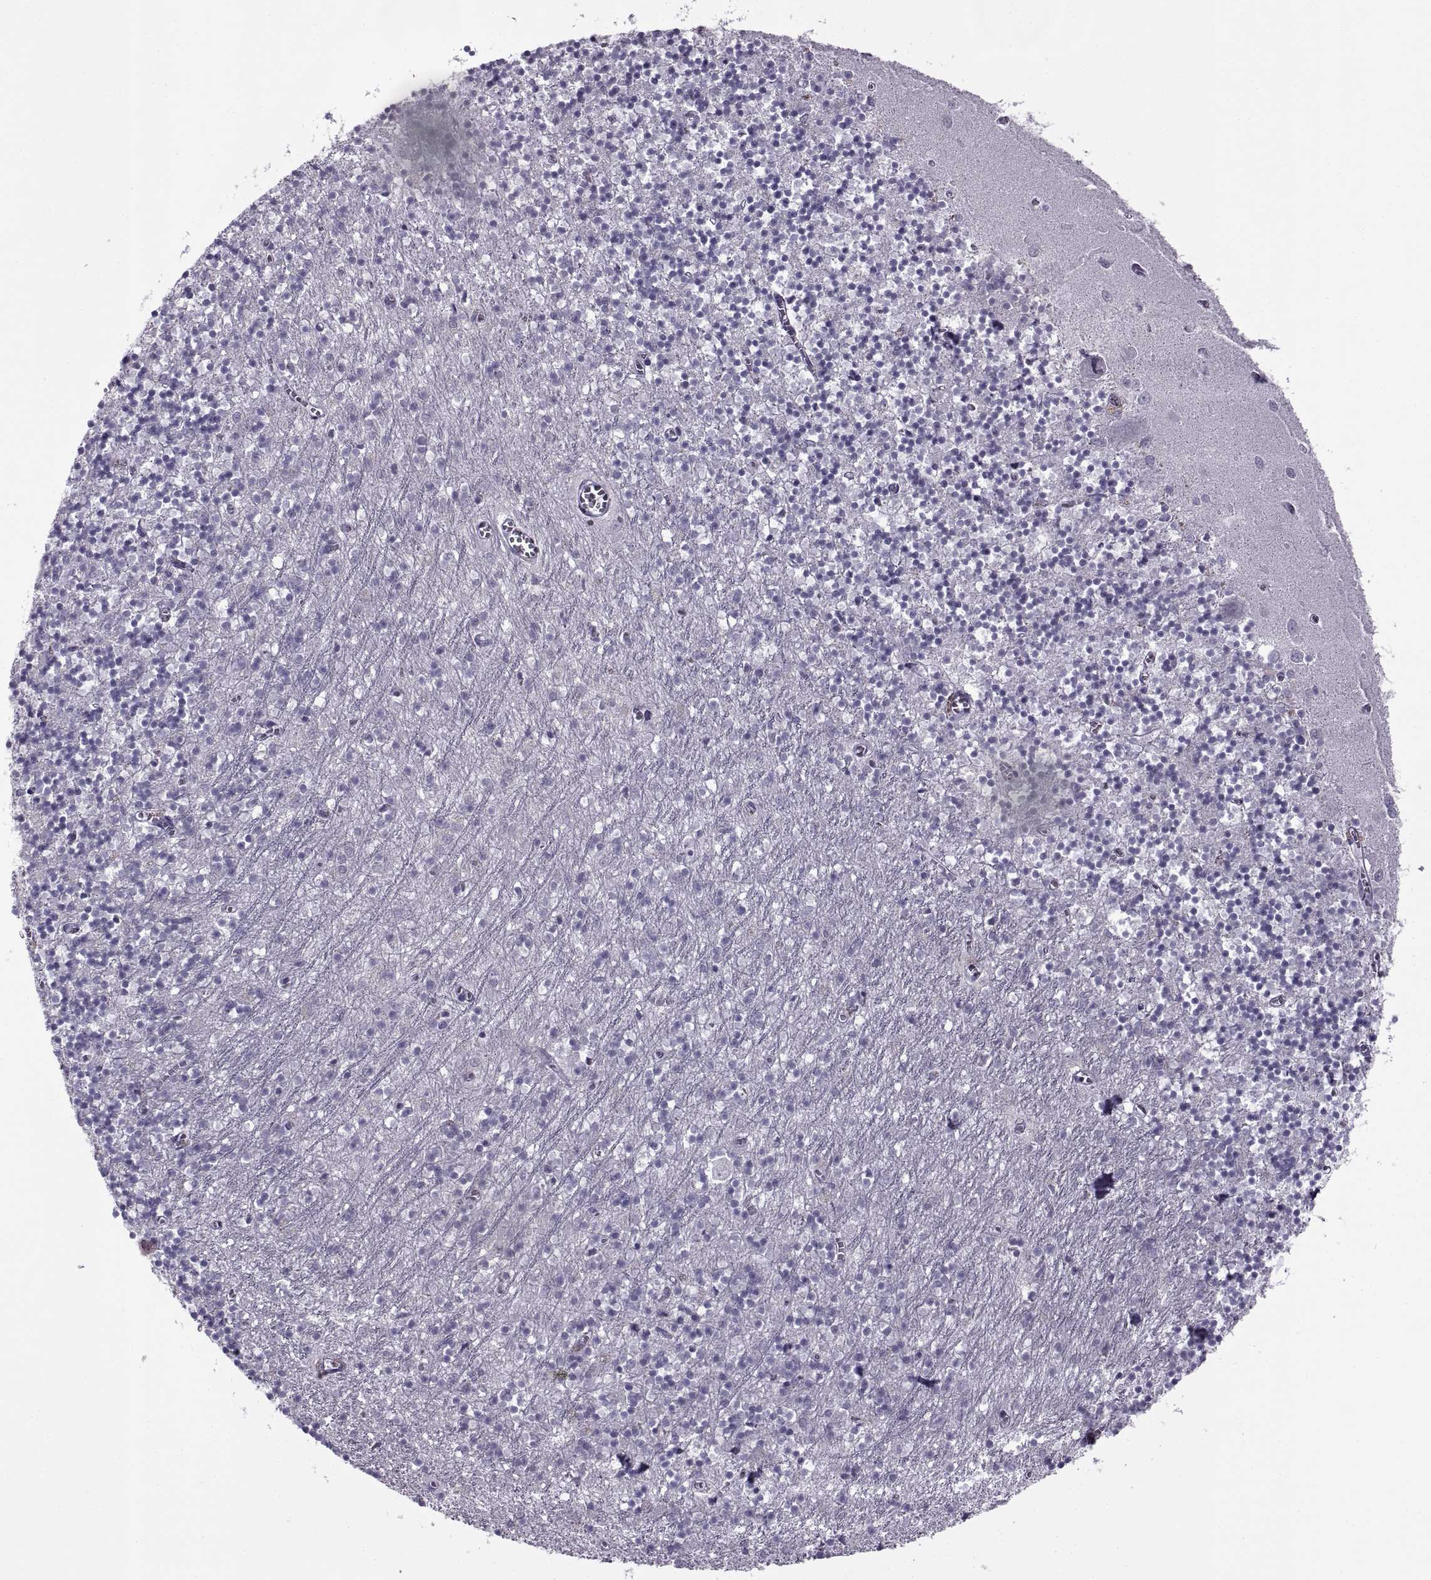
{"staining": {"intensity": "negative", "quantity": "none", "location": "none"}, "tissue": "cerebellum", "cell_type": "Cells in granular layer", "image_type": "normal", "snomed": [{"axis": "morphology", "description": "Normal tissue, NOS"}, {"axis": "topography", "description": "Cerebellum"}], "caption": "Immunohistochemical staining of normal human cerebellum shows no significant positivity in cells in granular layer.", "gene": "RSPH6A", "patient": {"sex": "female", "age": 64}}